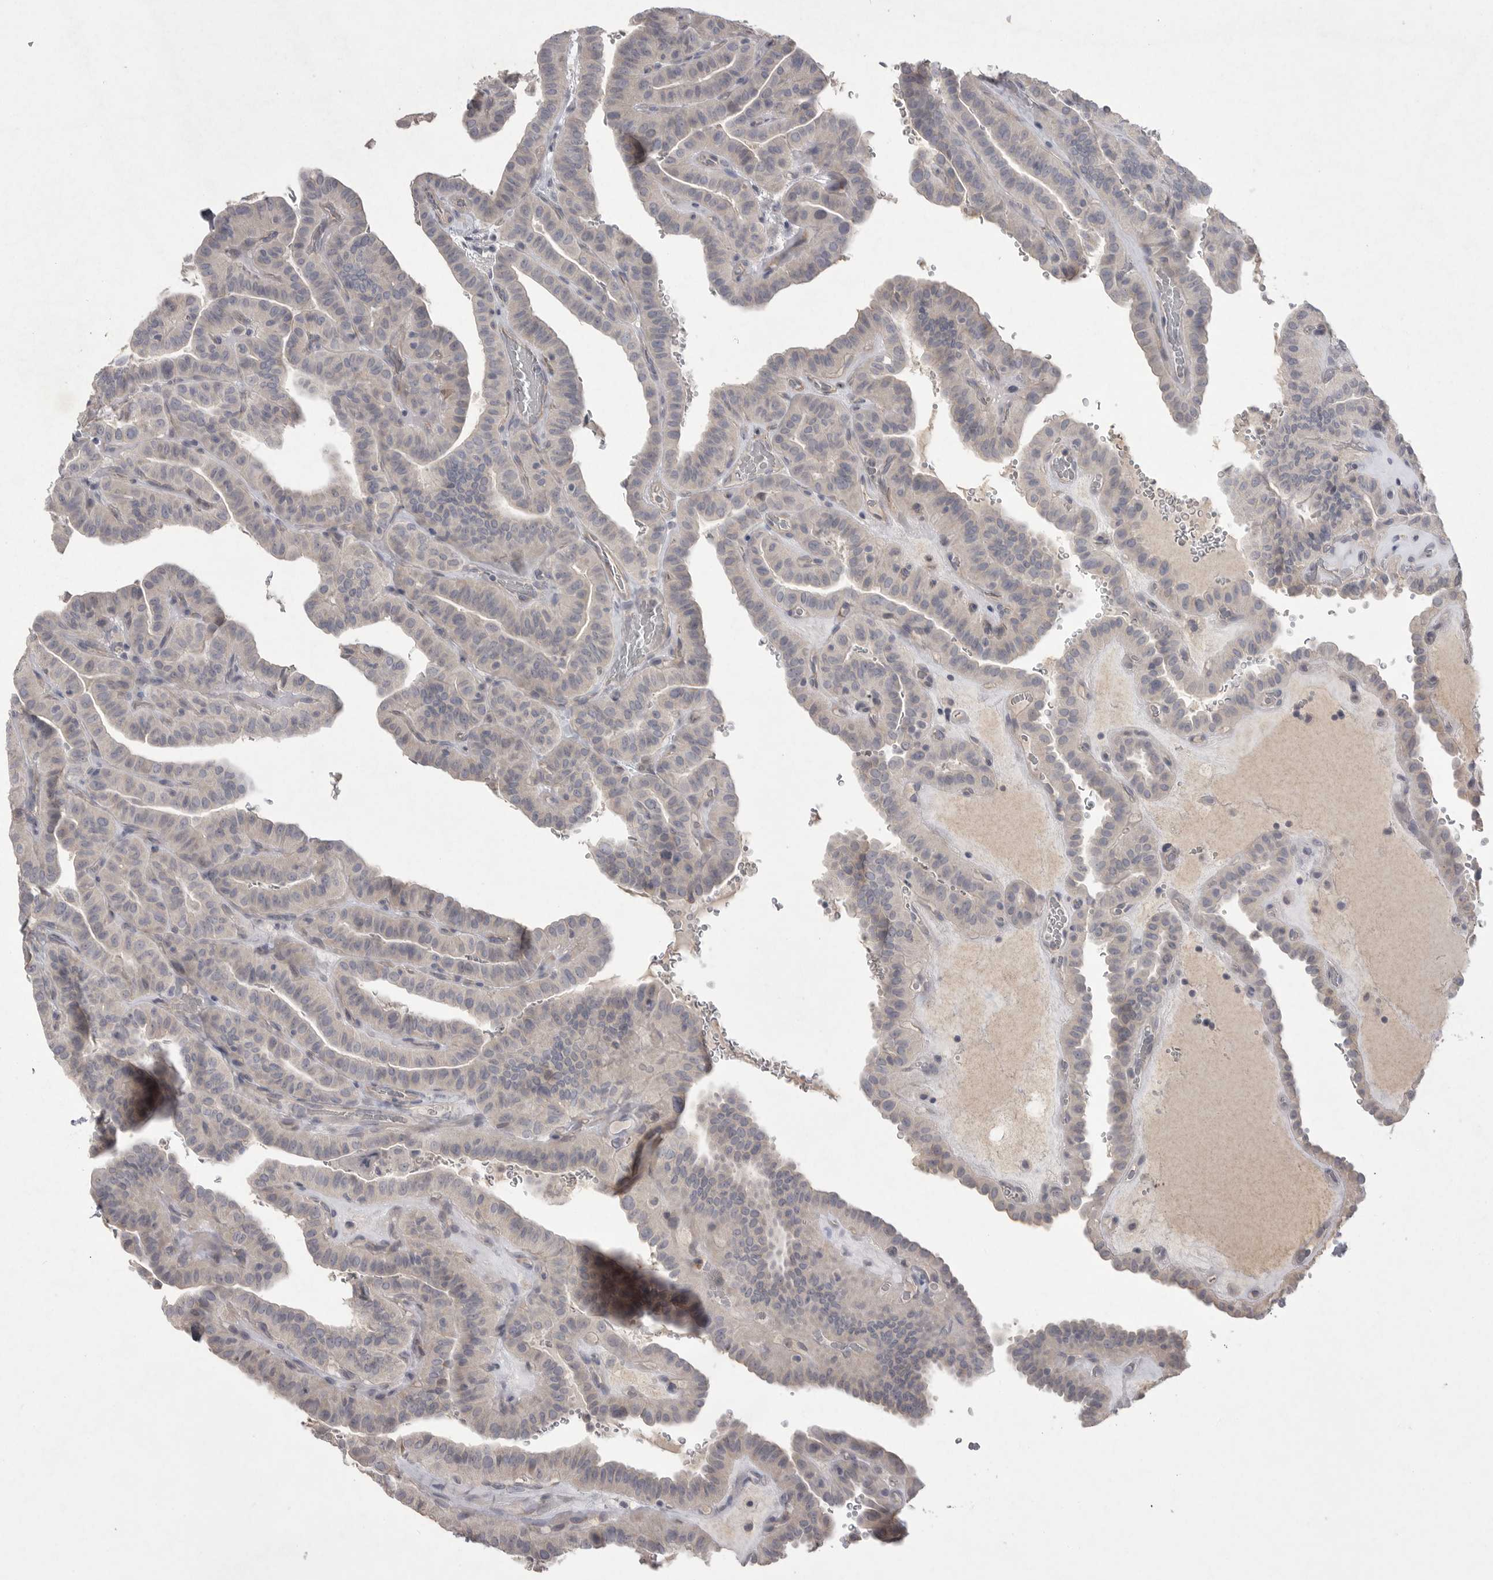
{"staining": {"intensity": "negative", "quantity": "none", "location": "none"}, "tissue": "thyroid cancer", "cell_type": "Tumor cells", "image_type": "cancer", "snomed": [{"axis": "morphology", "description": "Papillary adenocarcinoma, NOS"}, {"axis": "topography", "description": "Thyroid gland"}], "caption": "This is an immunohistochemistry photomicrograph of human thyroid papillary adenocarcinoma. There is no expression in tumor cells.", "gene": "VANGL2", "patient": {"sex": "male", "age": 77}}